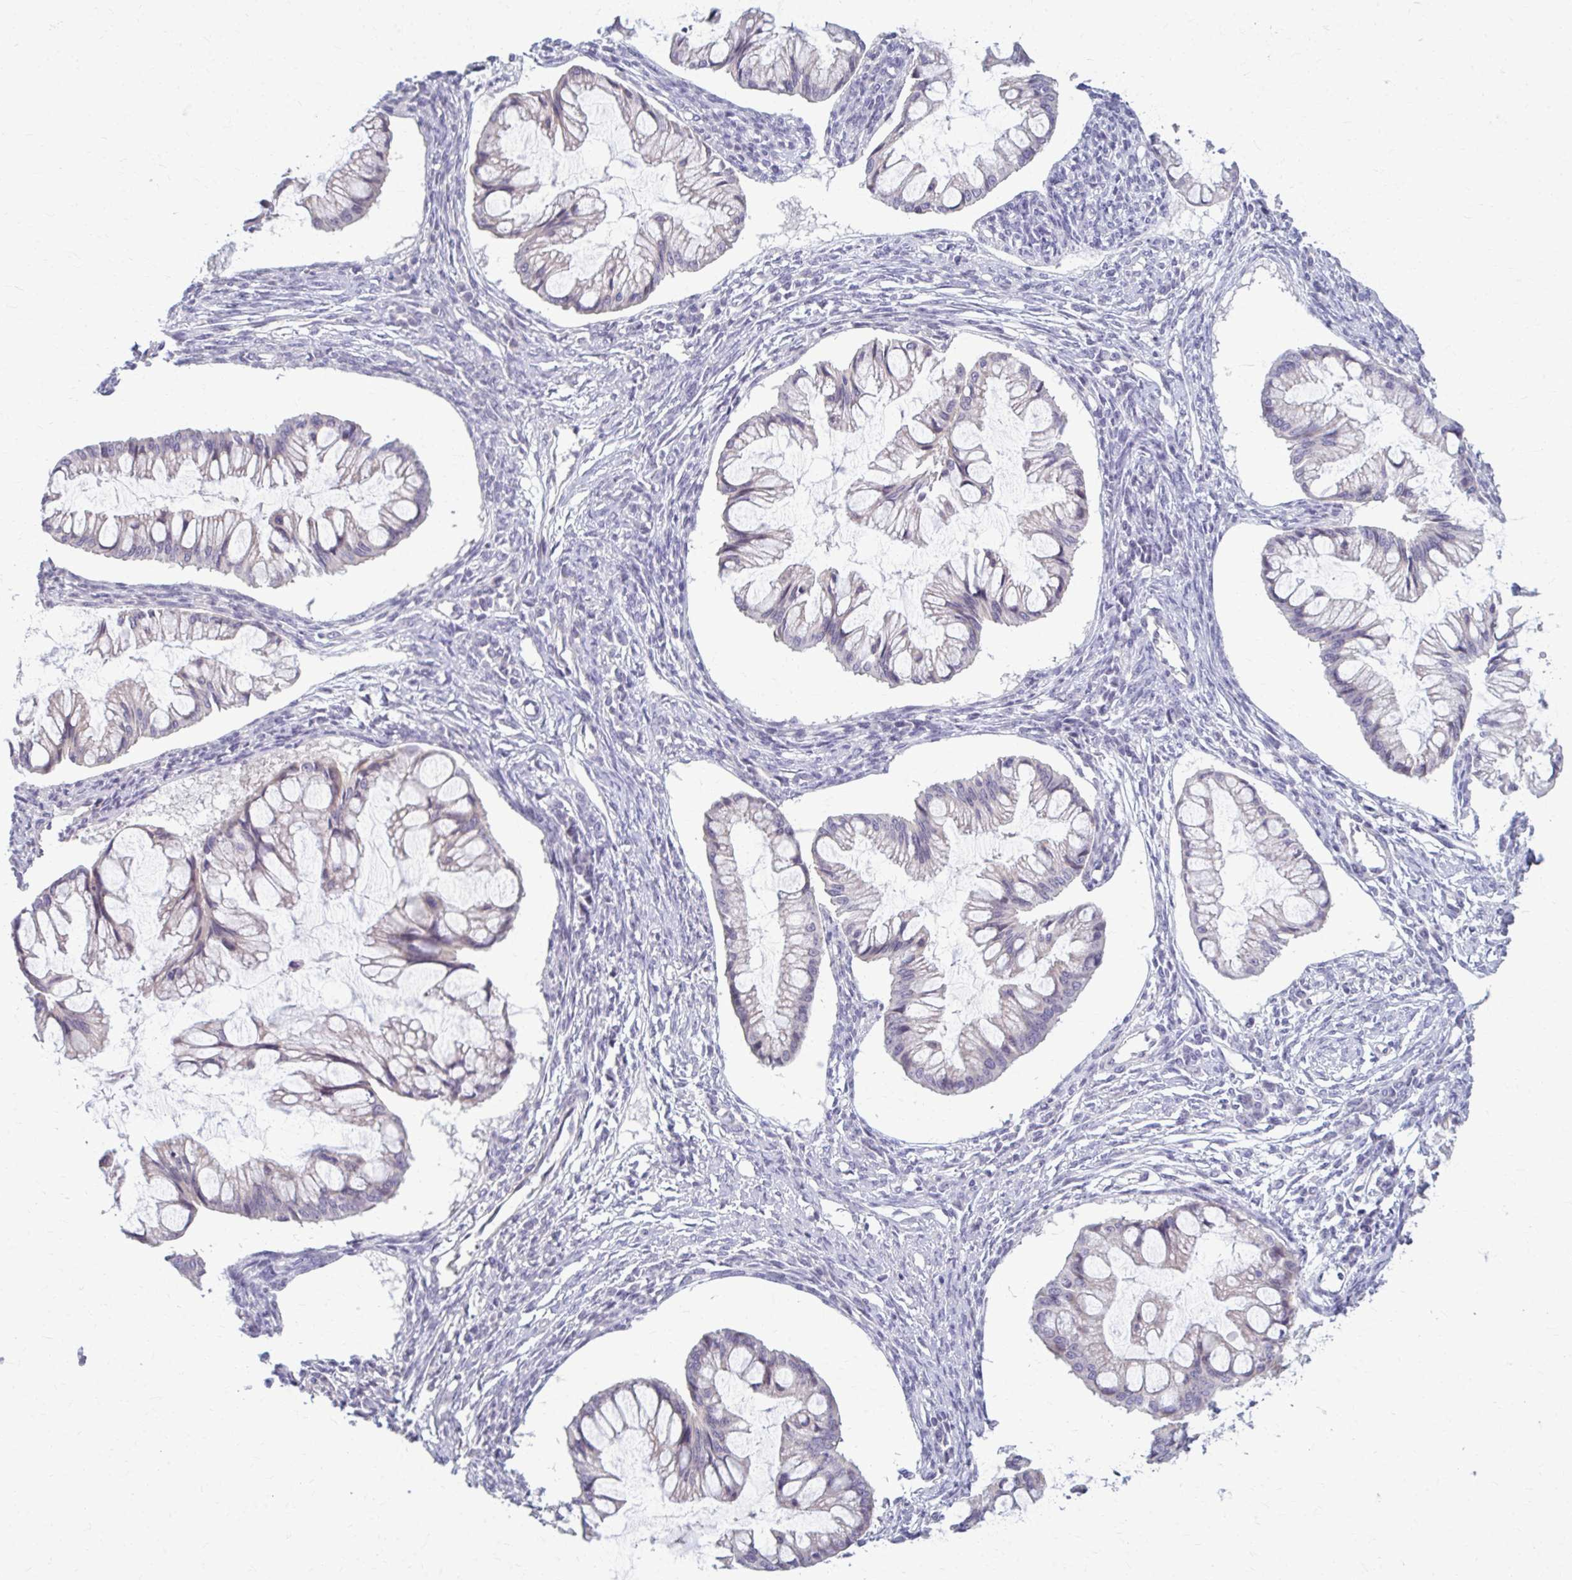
{"staining": {"intensity": "negative", "quantity": "none", "location": "none"}, "tissue": "ovarian cancer", "cell_type": "Tumor cells", "image_type": "cancer", "snomed": [{"axis": "morphology", "description": "Cystadenocarcinoma, mucinous, NOS"}, {"axis": "topography", "description": "Ovary"}], "caption": "Tumor cells are negative for protein expression in human ovarian cancer.", "gene": "MCRIP2", "patient": {"sex": "female", "age": 73}}